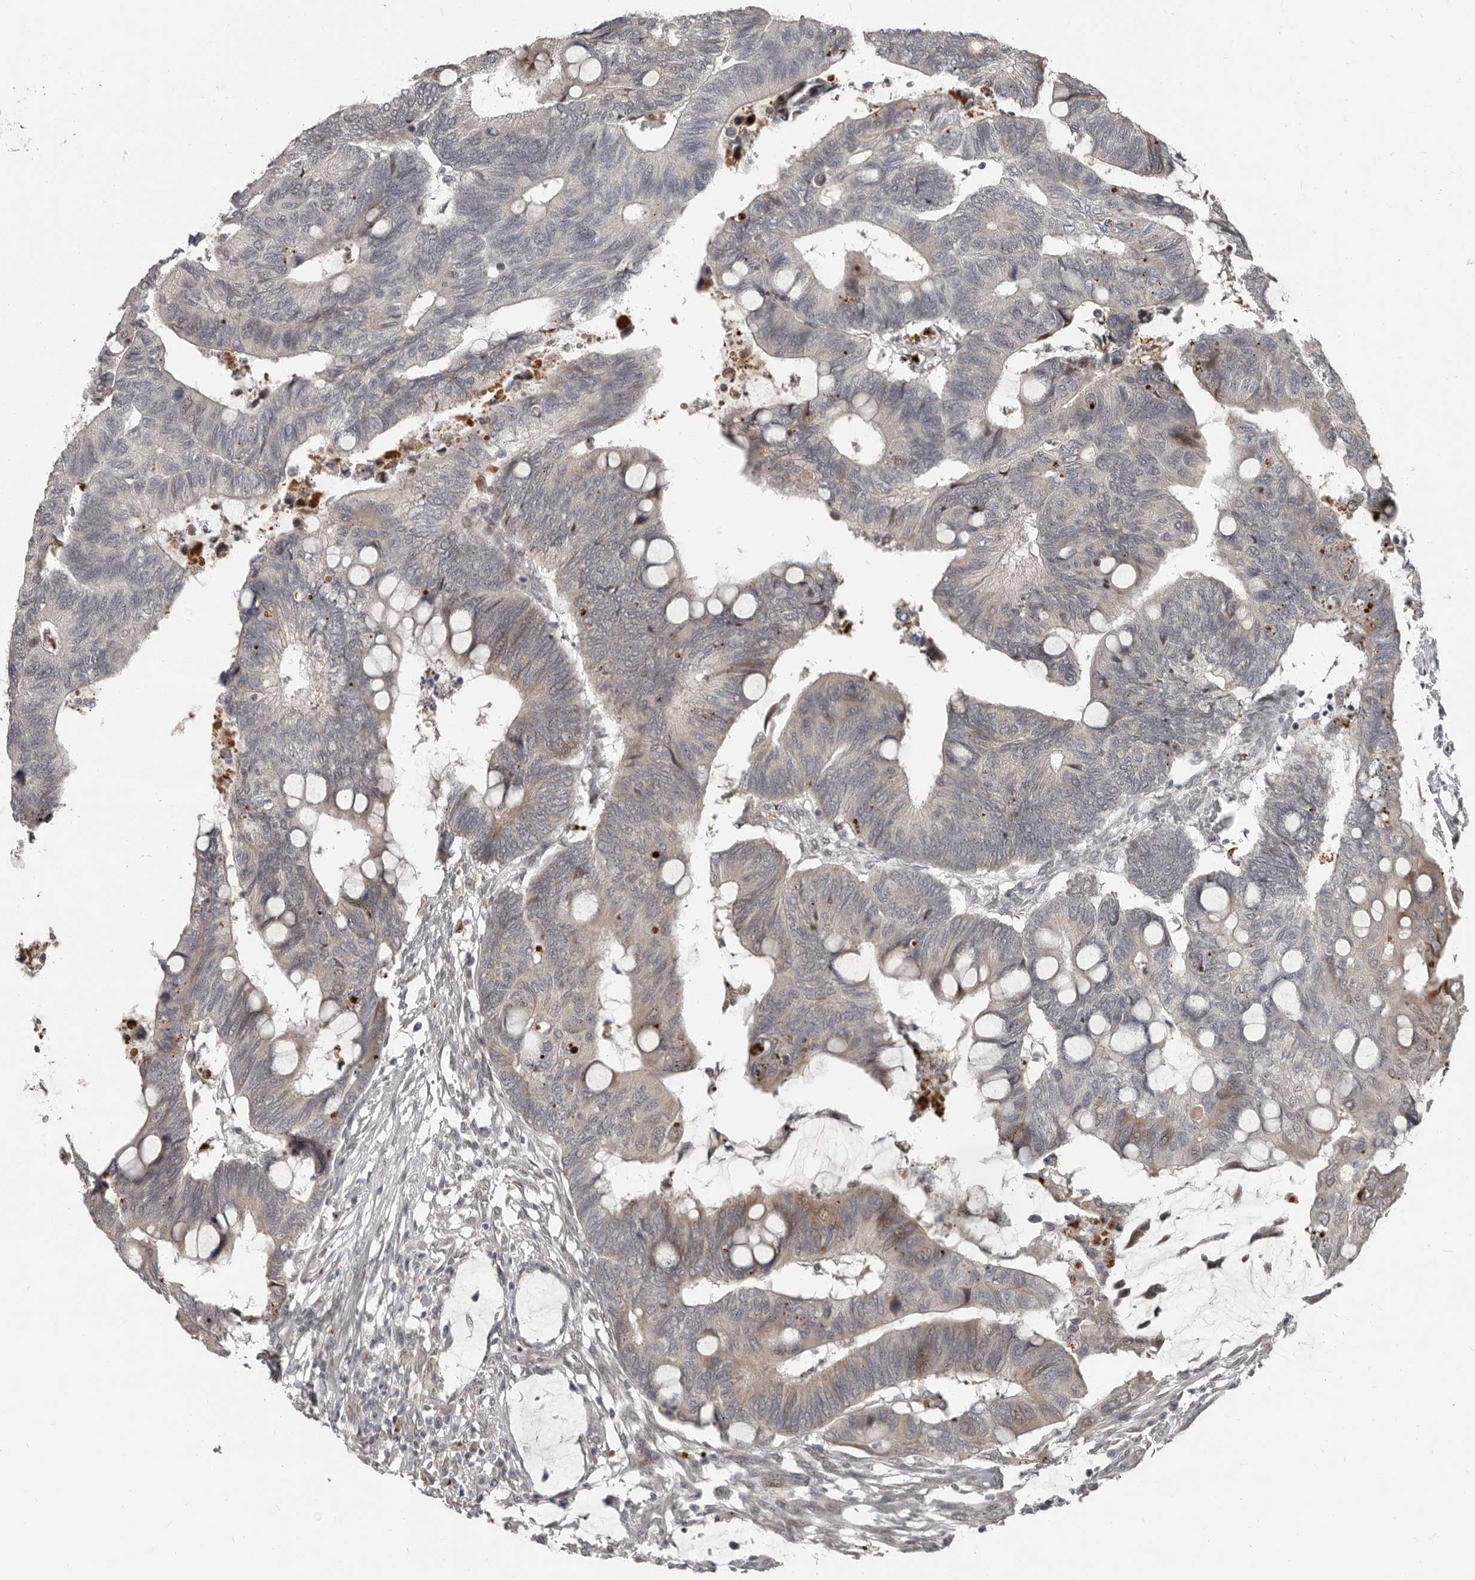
{"staining": {"intensity": "negative", "quantity": "none", "location": "none"}, "tissue": "colorectal cancer", "cell_type": "Tumor cells", "image_type": "cancer", "snomed": [{"axis": "morphology", "description": "Normal tissue, NOS"}, {"axis": "morphology", "description": "Adenocarcinoma, NOS"}, {"axis": "topography", "description": "Rectum"}, {"axis": "topography", "description": "Peripheral nerve tissue"}], "caption": "The image shows no staining of tumor cells in colorectal cancer. (DAB immunohistochemistry visualized using brightfield microscopy, high magnification).", "gene": "APOL6", "patient": {"sex": "male", "age": 92}}